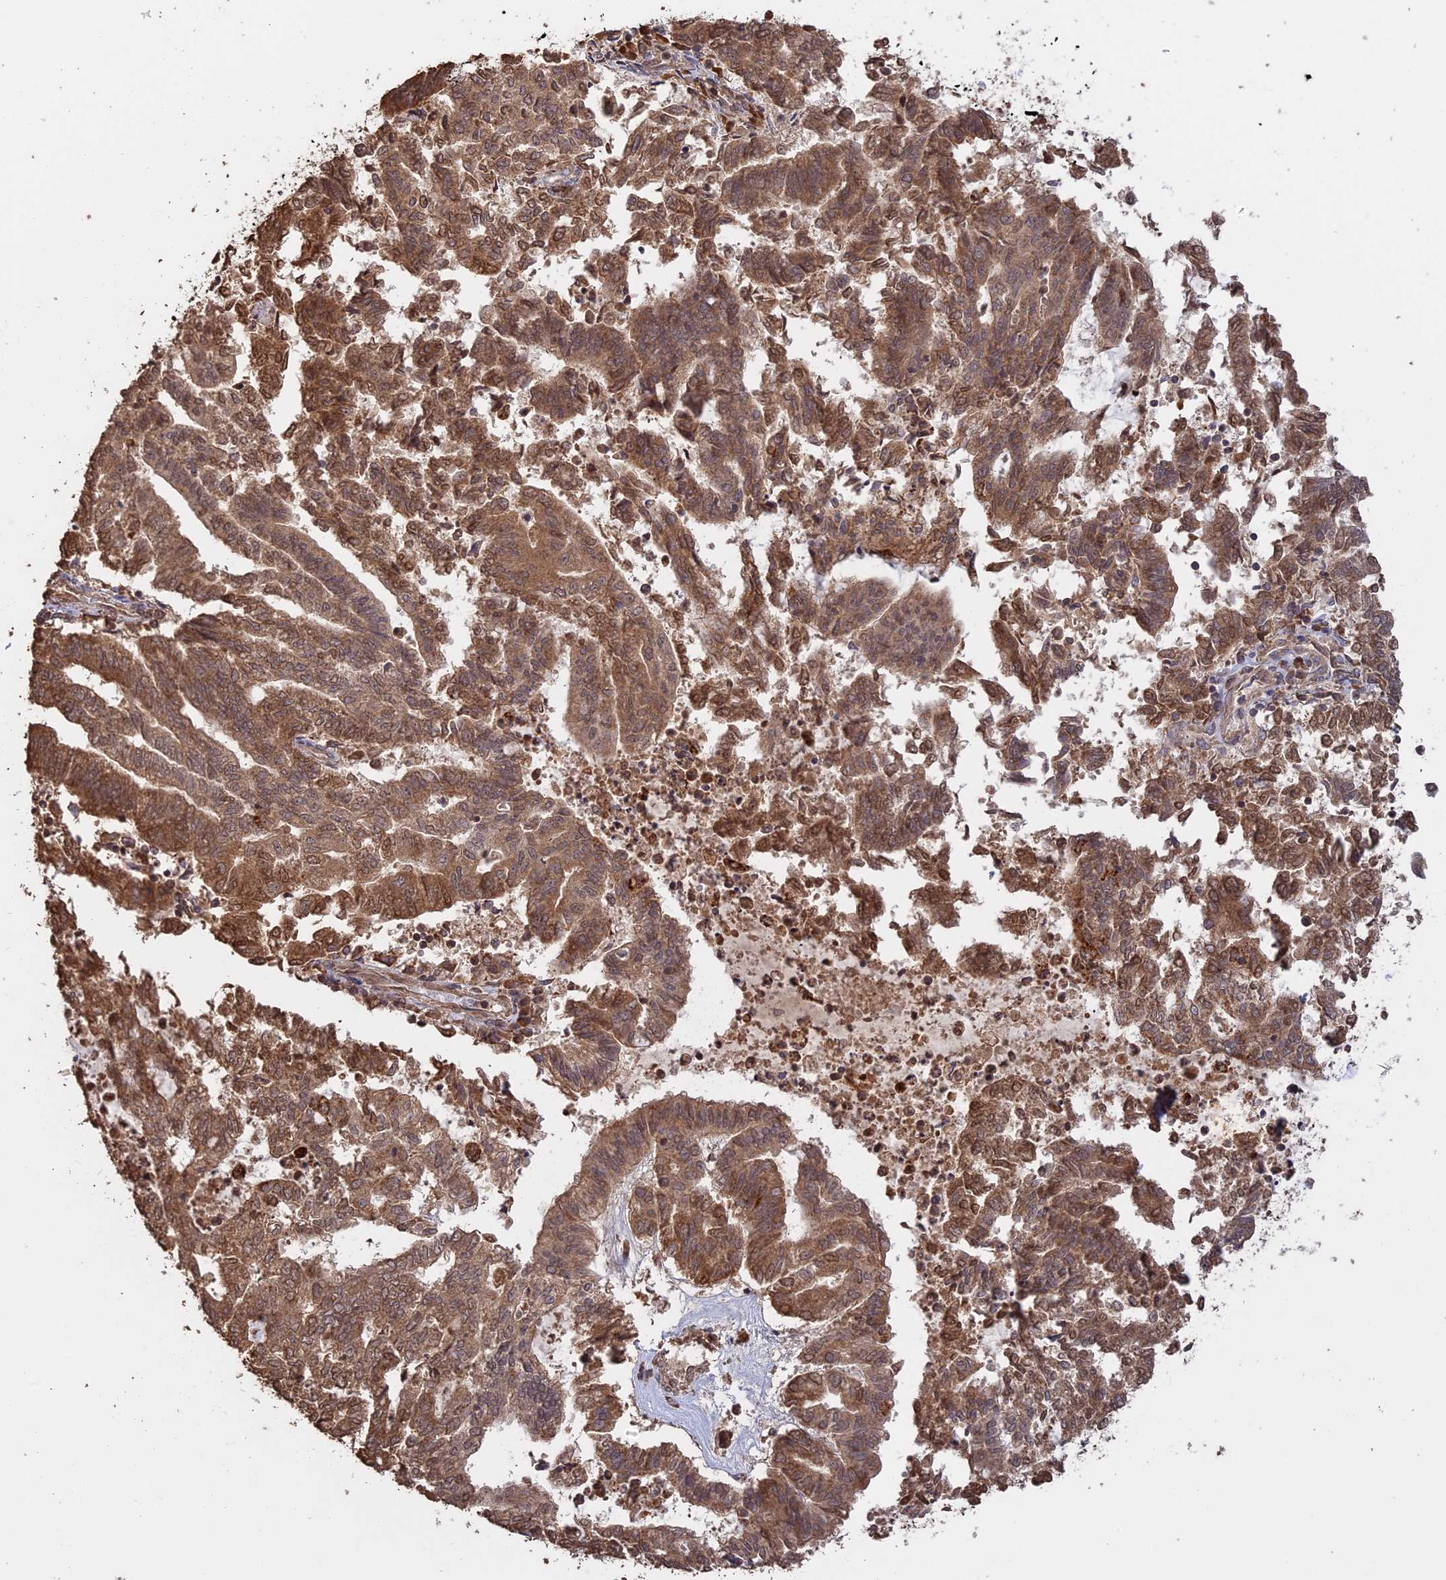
{"staining": {"intensity": "moderate", "quantity": ">75%", "location": "cytoplasmic/membranous,nuclear"}, "tissue": "endometrial cancer", "cell_type": "Tumor cells", "image_type": "cancer", "snomed": [{"axis": "morphology", "description": "Adenocarcinoma, NOS"}, {"axis": "topography", "description": "Endometrium"}], "caption": "Immunohistochemistry (DAB (3,3'-diaminobenzidine)) staining of human endometrial cancer (adenocarcinoma) reveals moderate cytoplasmic/membranous and nuclear protein positivity in approximately >75% of tumor cells. The protein is stained brown, and the nuclei are stained in blue (DAB IHC with brightfield microscopy, high magnification).", "gene": "FAM210B", "patient": {"sex": "female", "age": 79}}